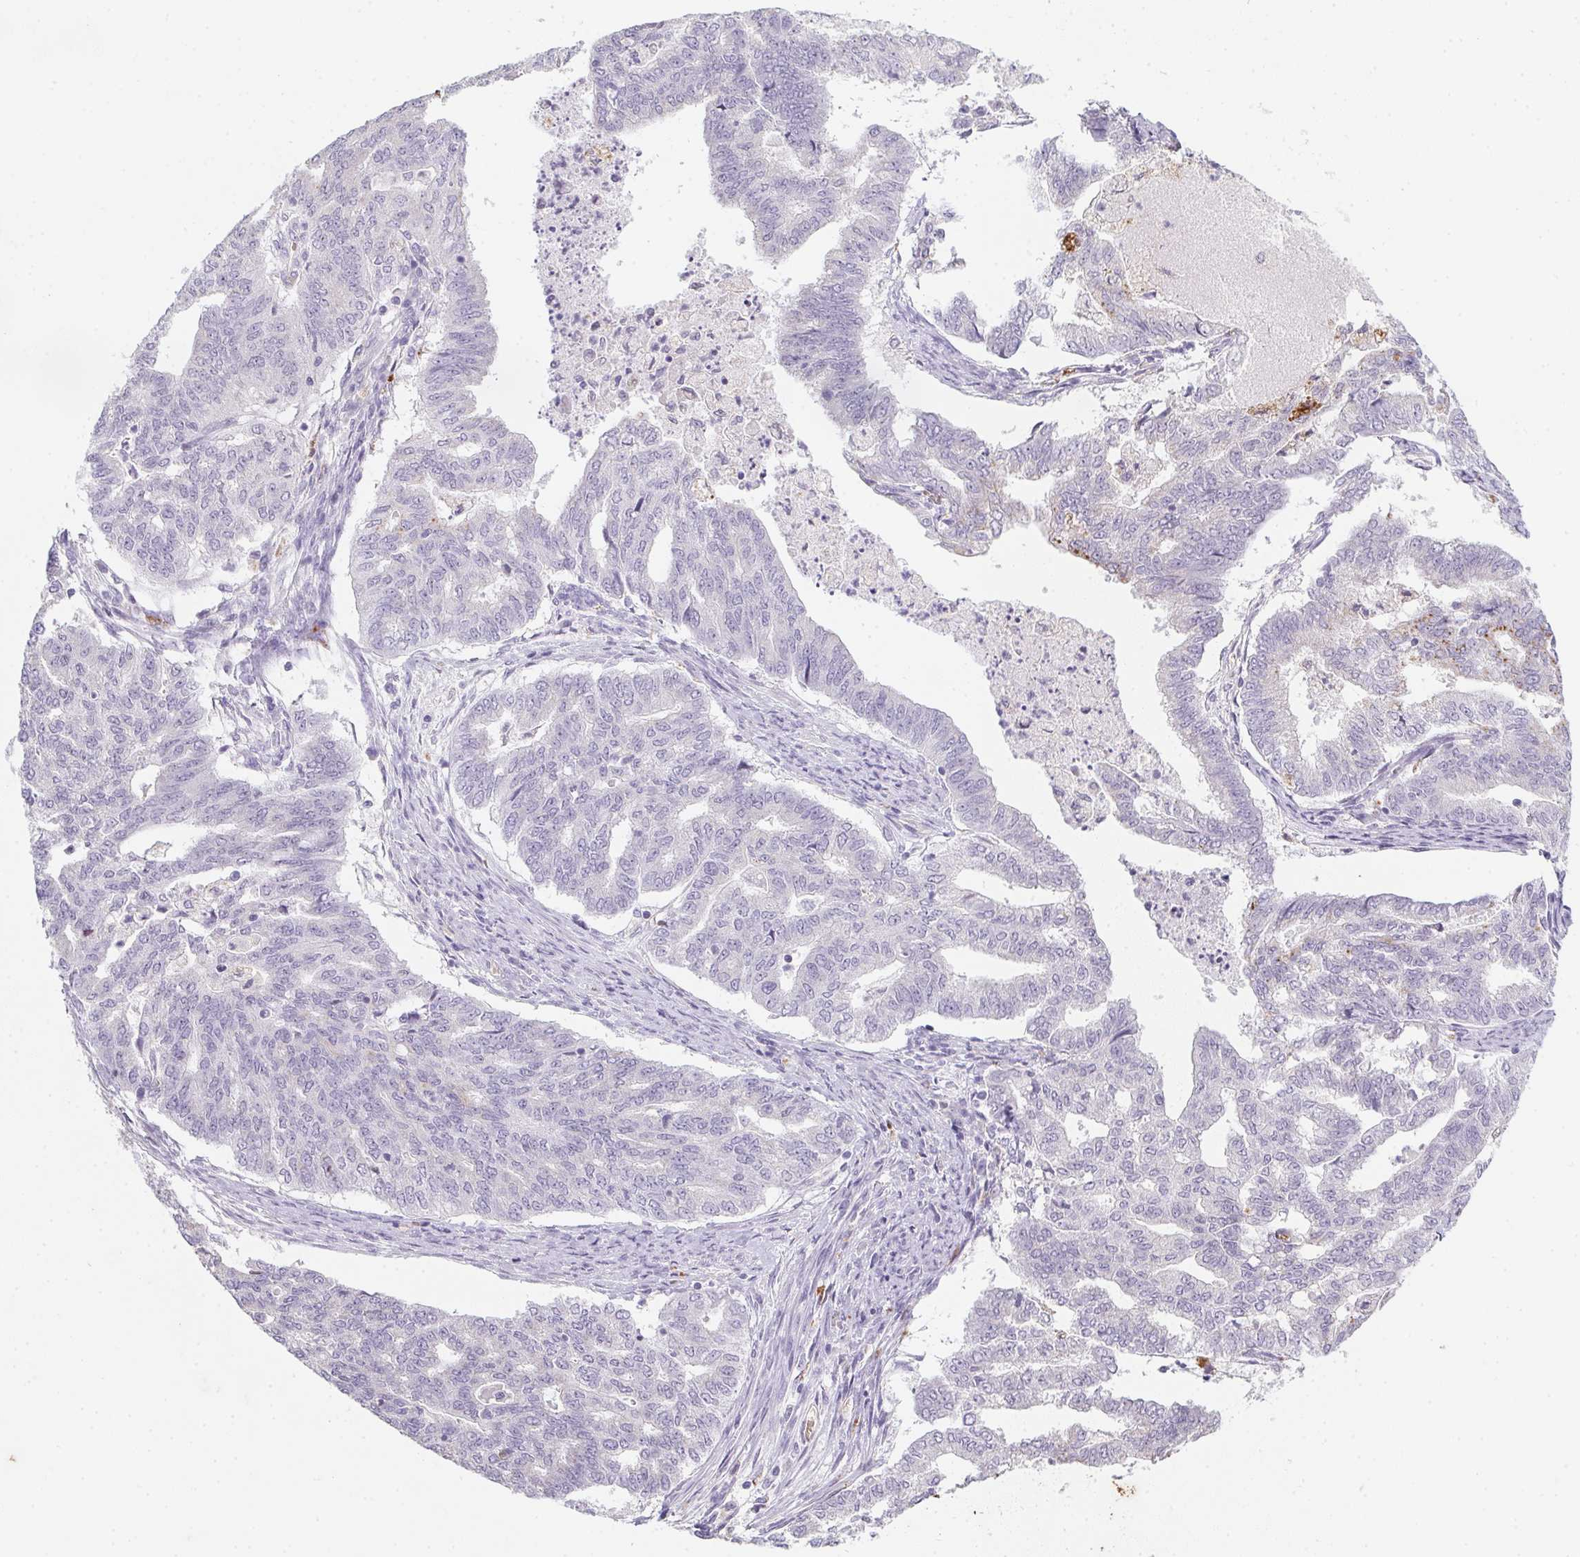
{"staining": {"intensity": "negative", "quantity": "none", "location": "none"}, "tissue": "endometrial cancer", "cell_type": "Tumor cells", "image_type": "cancer", "snomed": [{"axis": "morphology", "description": "Adenocarcinoma, NOS"}, {"axis": "topography", "description": "Endometrium"}], "caption": "Tumor cells are negative for protein expression in human endometrial adenocarcinoma.", "gene": "DCD", "patient": {"sex": "female", "age": 79}}